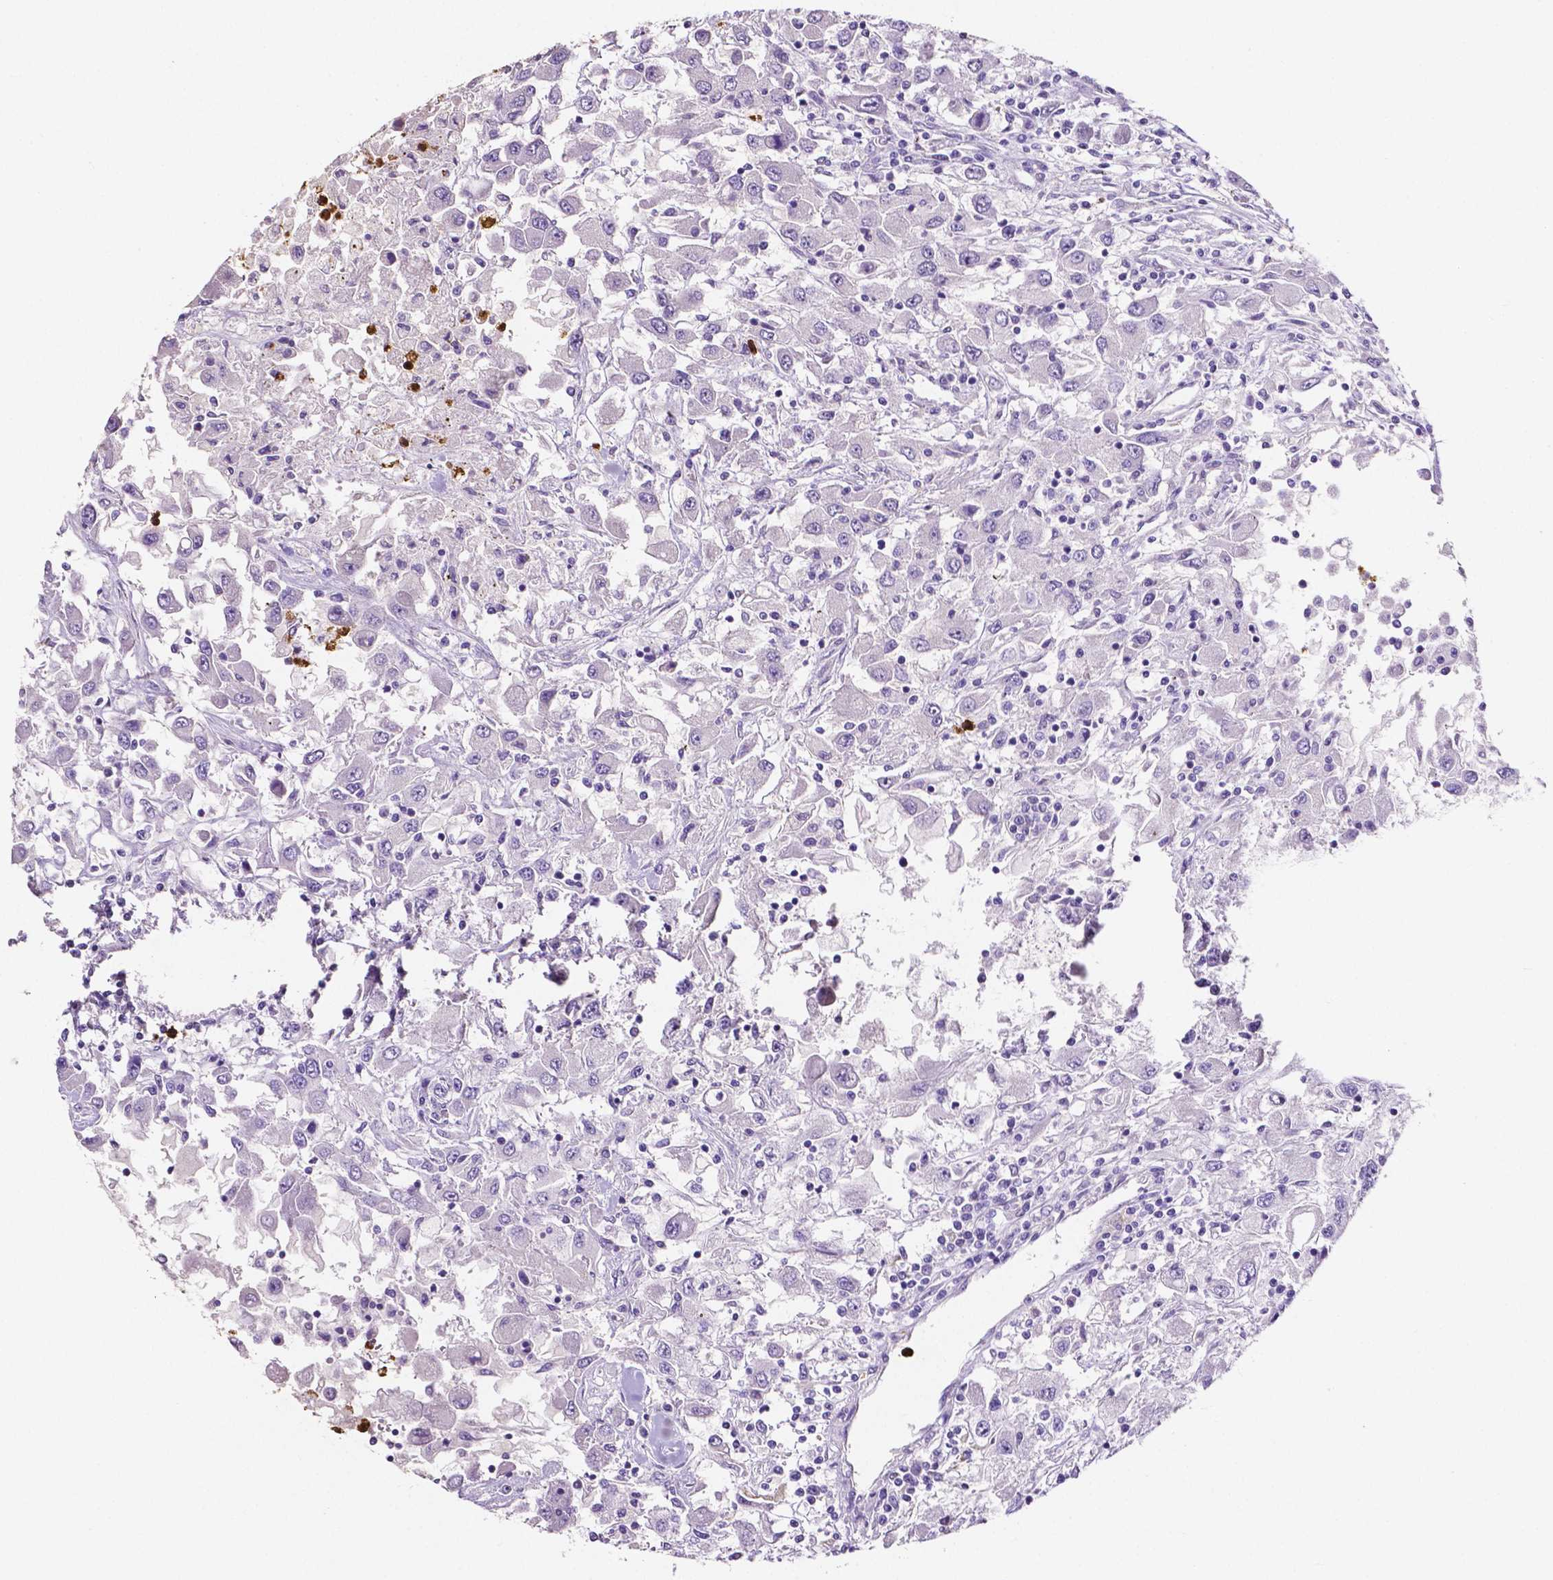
{"staining": {"intensity": "negative", "quantity": "none", "location": "none"}, "tissue": "renal cancer", "cell_type": "Tumor cells", "image_type": "cancer", "snomed": [{"axis": "morphology", "description": "Adenocarcinoma, NOS"}, {"axis": "topography", "description": "Kidney"}], "caption": "A high-resolution photomicrograph shows immunohistochemistry staining of renal cancer (adenocarcinoma), which displays no significant positivity in tumor cells. Nuclei are stained in blue.", "gene": "MMP9", "patient": {"sex": "female", "age": 67}}